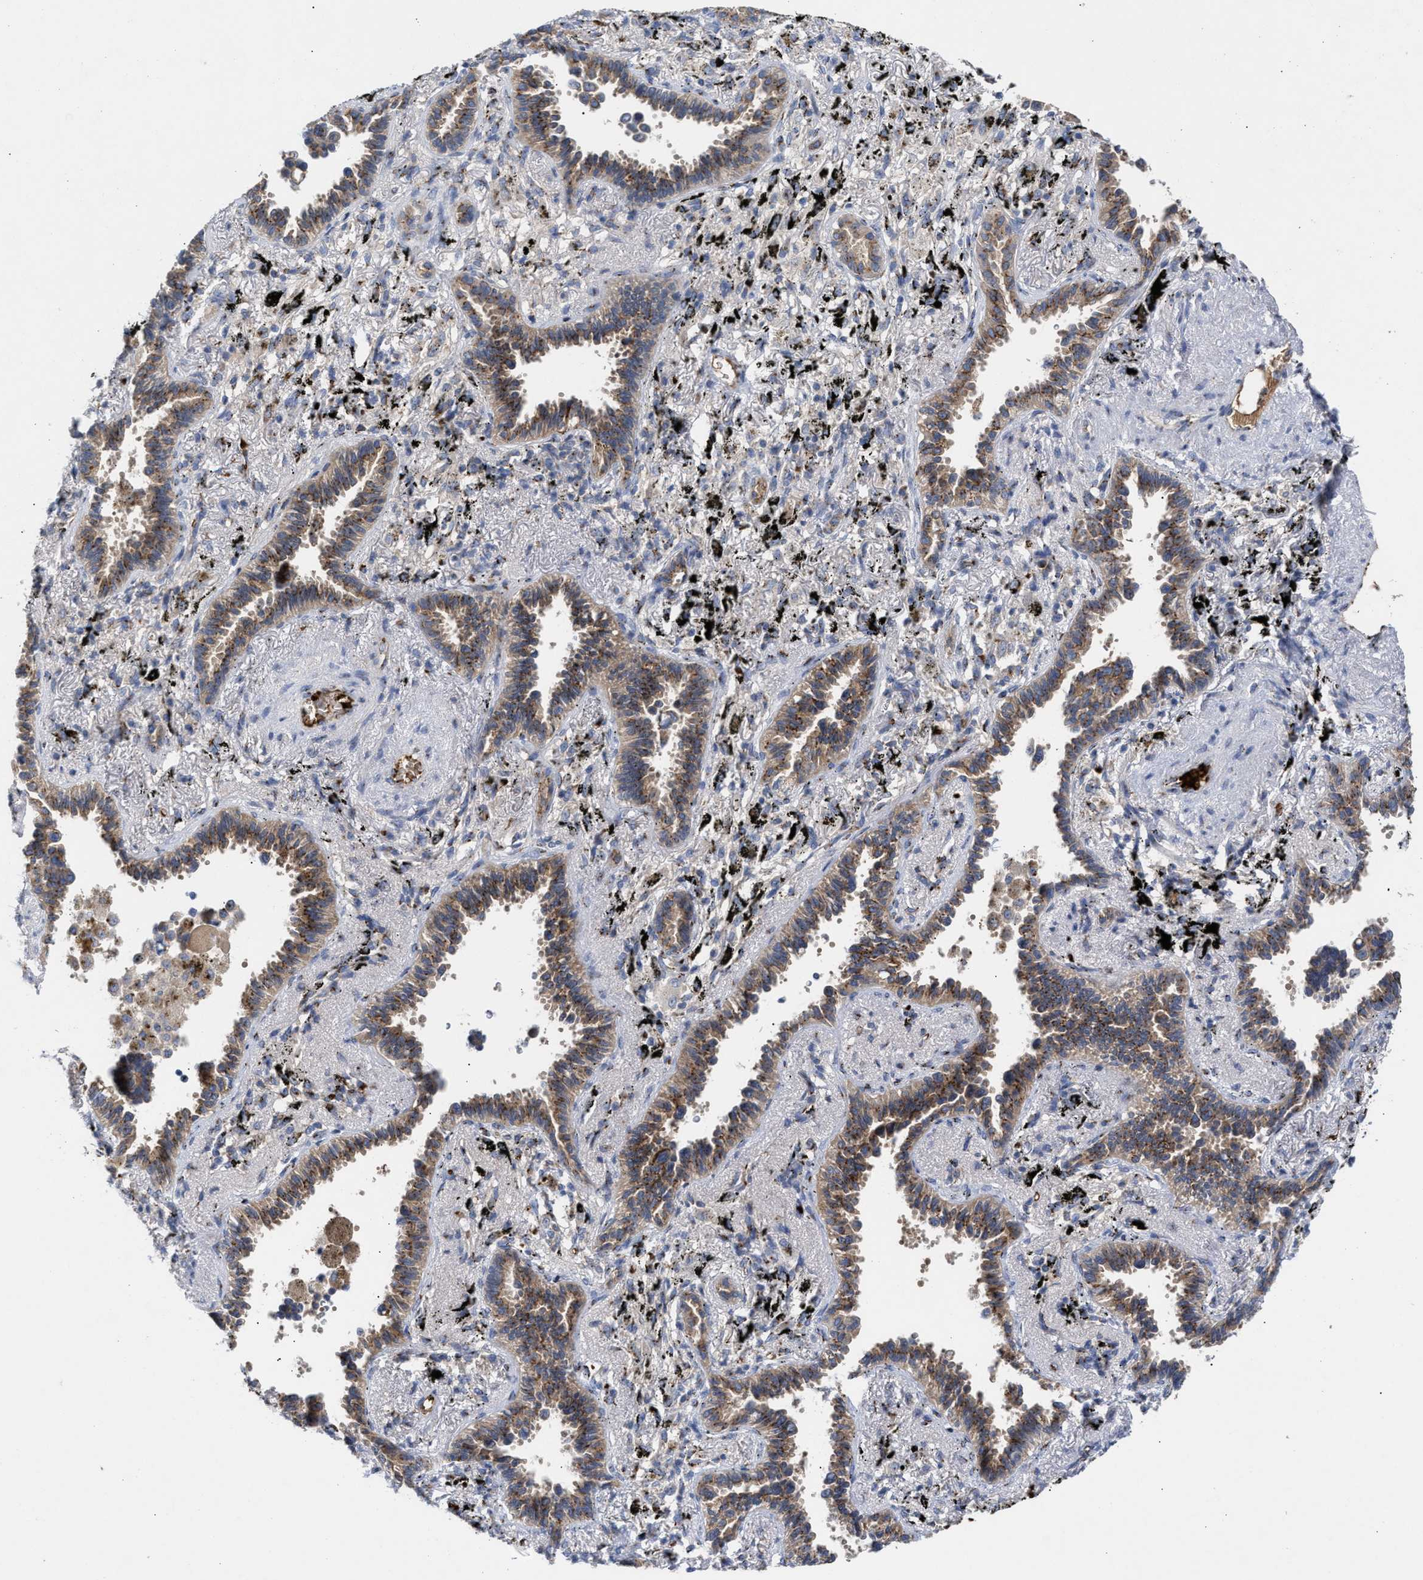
{"staining": {"intensity": "moderate", "quantity": ">75%", "location": "cytoplasmic/membranous"}, "tissue": "lung cancer", "cell_type": "Tumor cells", "image_type": "cancer", "snomed": [{"axis": "morphology", "description": "Adenocarcinoma, NOS"}, {"axis": "topography", "description": "Lung"}], "caption": "Lung adenocarcinoma stained for a protein displays moderate cytoplasmic/membranous positivity in tumor cells. The protein is shown in brown color, while the nuclei are stained blue.", "gene": "CCL2", "patient": {"sex": "male", "age": 59}}